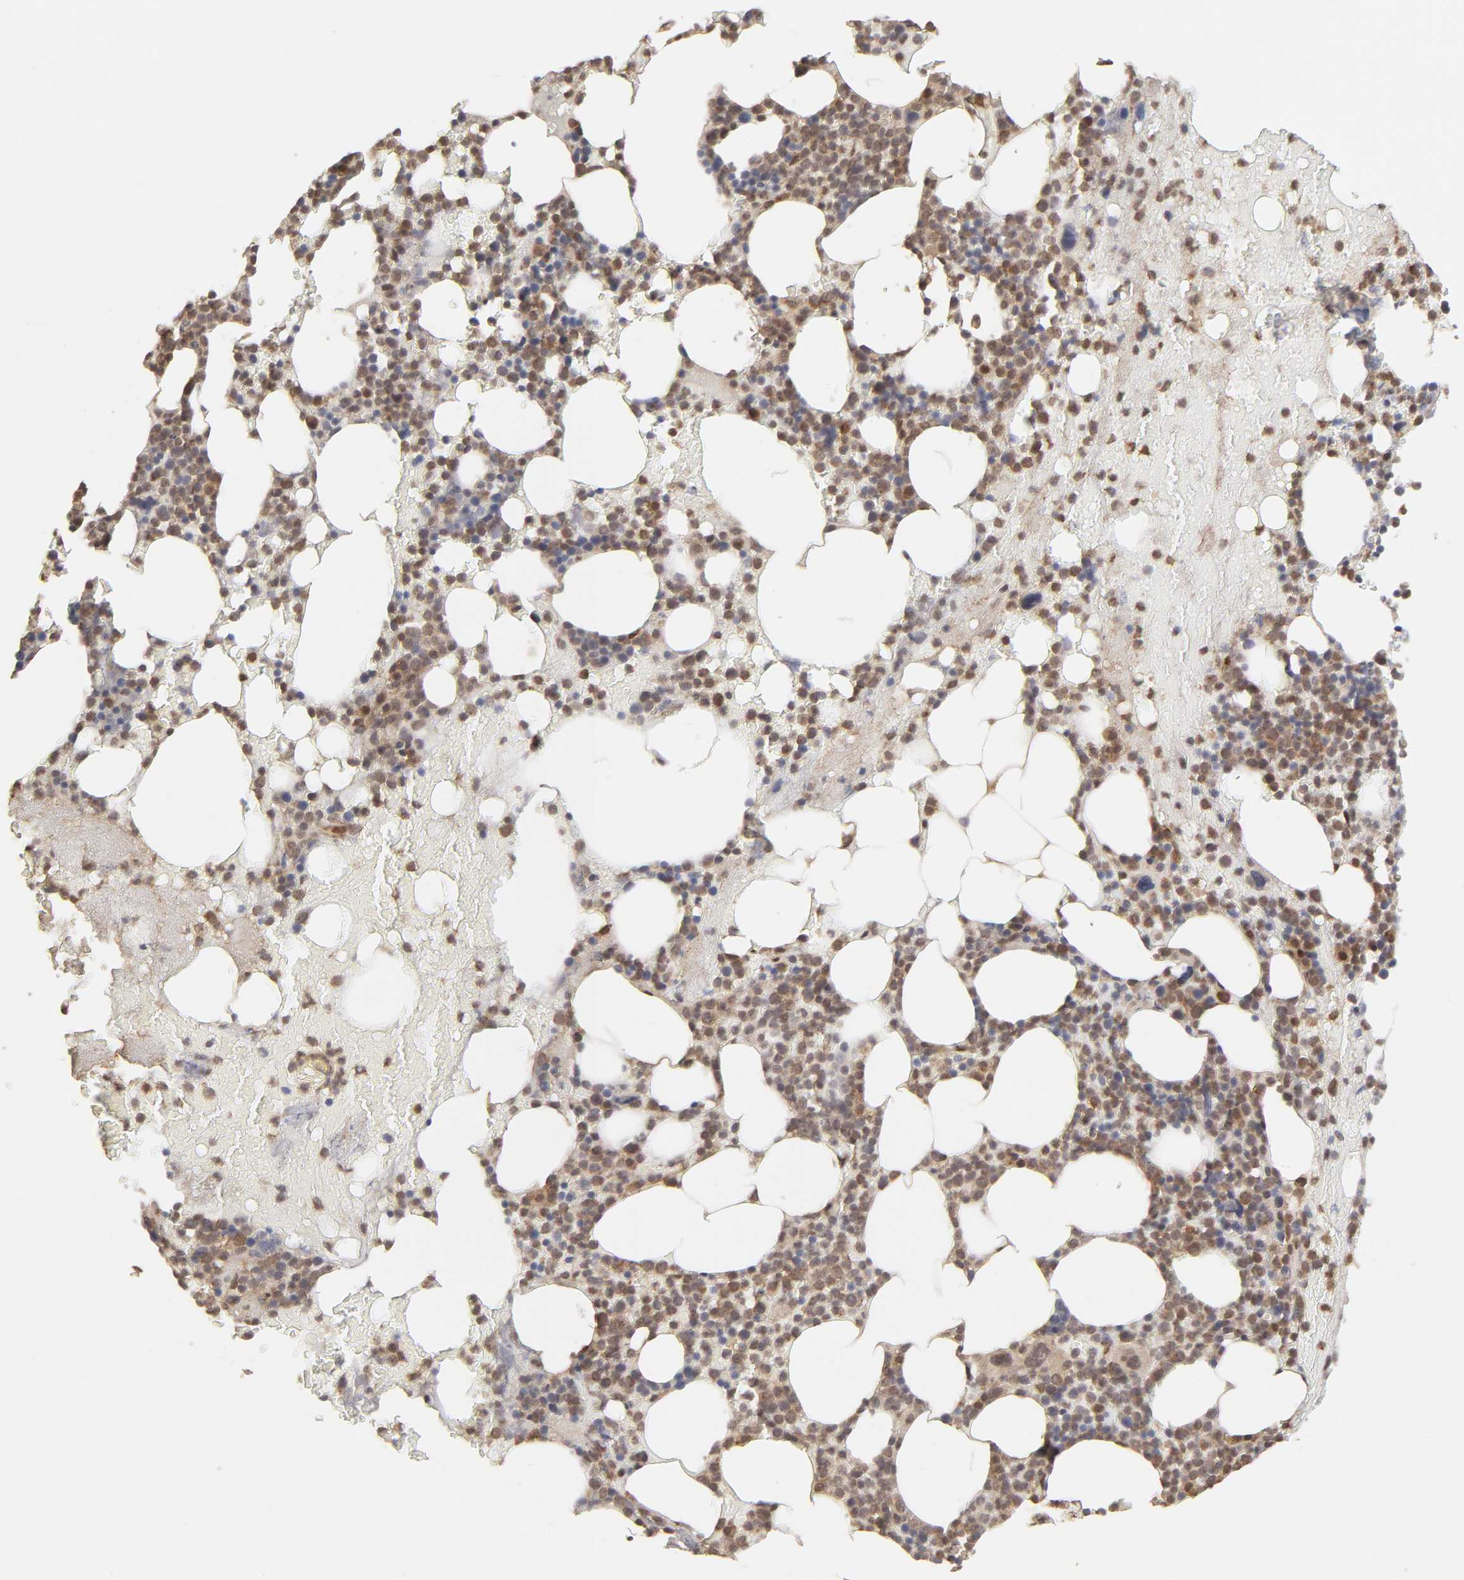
{"staining": {"intensity": "moderate", "quantity": "25%-75%", "location": "cytoplasmic/membranous"}, "tissue": "bone marrow", "cell_type": "Hematopoietic cells", "image_type": "normal", "snomed": [{"axis": "morphology", "description": "Normal tissue, NOS"}, {"axis": "topography", "description": "Bone marrow"}], "caption": "IHC image of benign bone marrow stained for a protein (brown), which reveals medium levels of moderate cytoplasmic/membranous positivity in about 25%-75% of hematopoietic cells.", "gene": "MAPK1", "patient": {"sex": "female", "age": 66}}